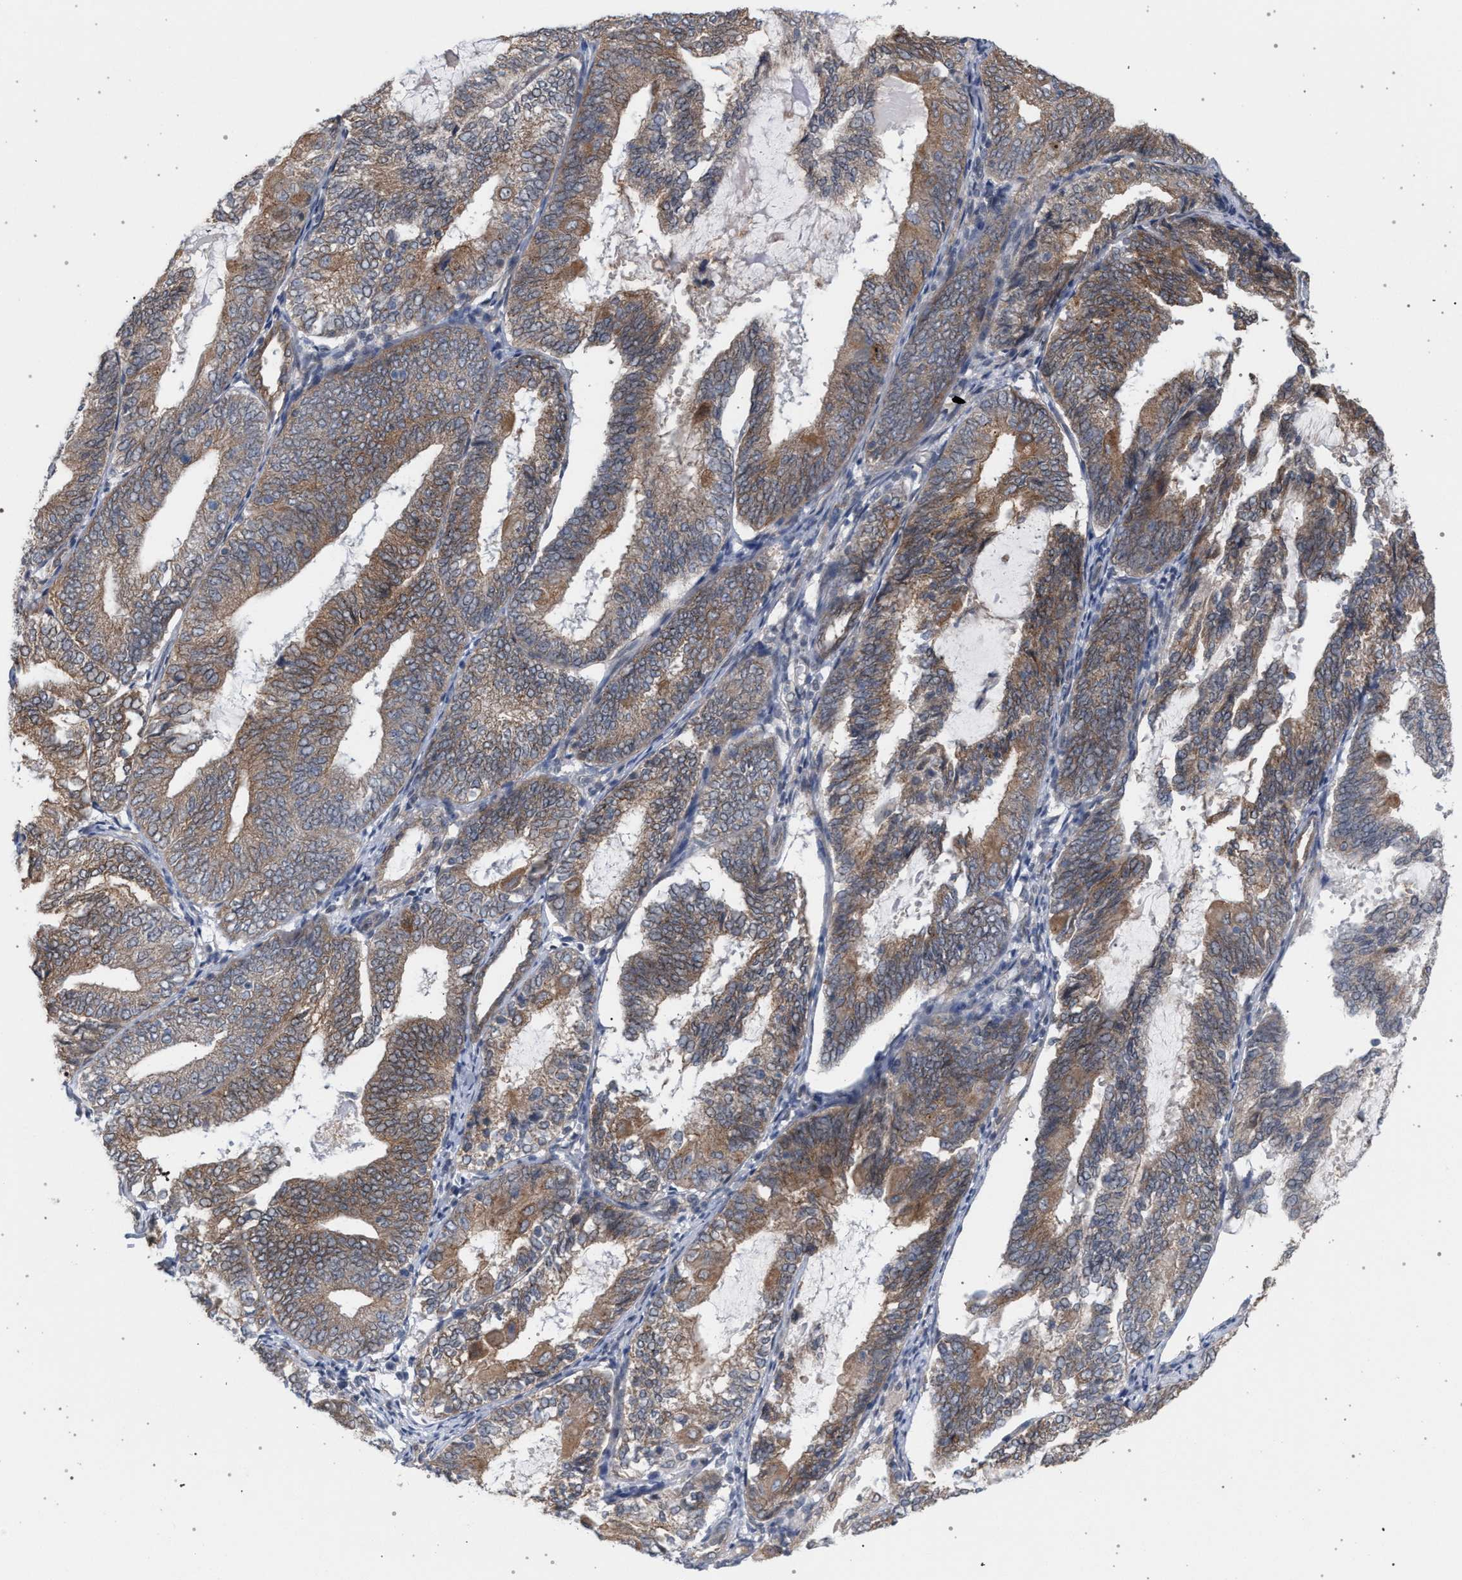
{"staining": {"intensity": "moderate", "quantity": ">75%", "location": "cytoplasmic/membranous"}, "tissue": "endometrial cancer", "cell_type": "Tumor cells", "image_type": "cancer", "snomed": [{"axis": "morphology", "description": "Adenocarcinoma, NOS"}, {"axis": "topography", "description": "Endometrium"}], "caption": "The immunohistochemical stain shows moderate cytoplasmic/membranous expression in tumor cells of endometrial adenocarcinoma tissue. (DAB (3,3'-diaminobenzidine) IHC, brown staining for protein, blue staining for nuclei).", "gene": "ARPC5L", "patient": {"sex": "female", "age": 81}}